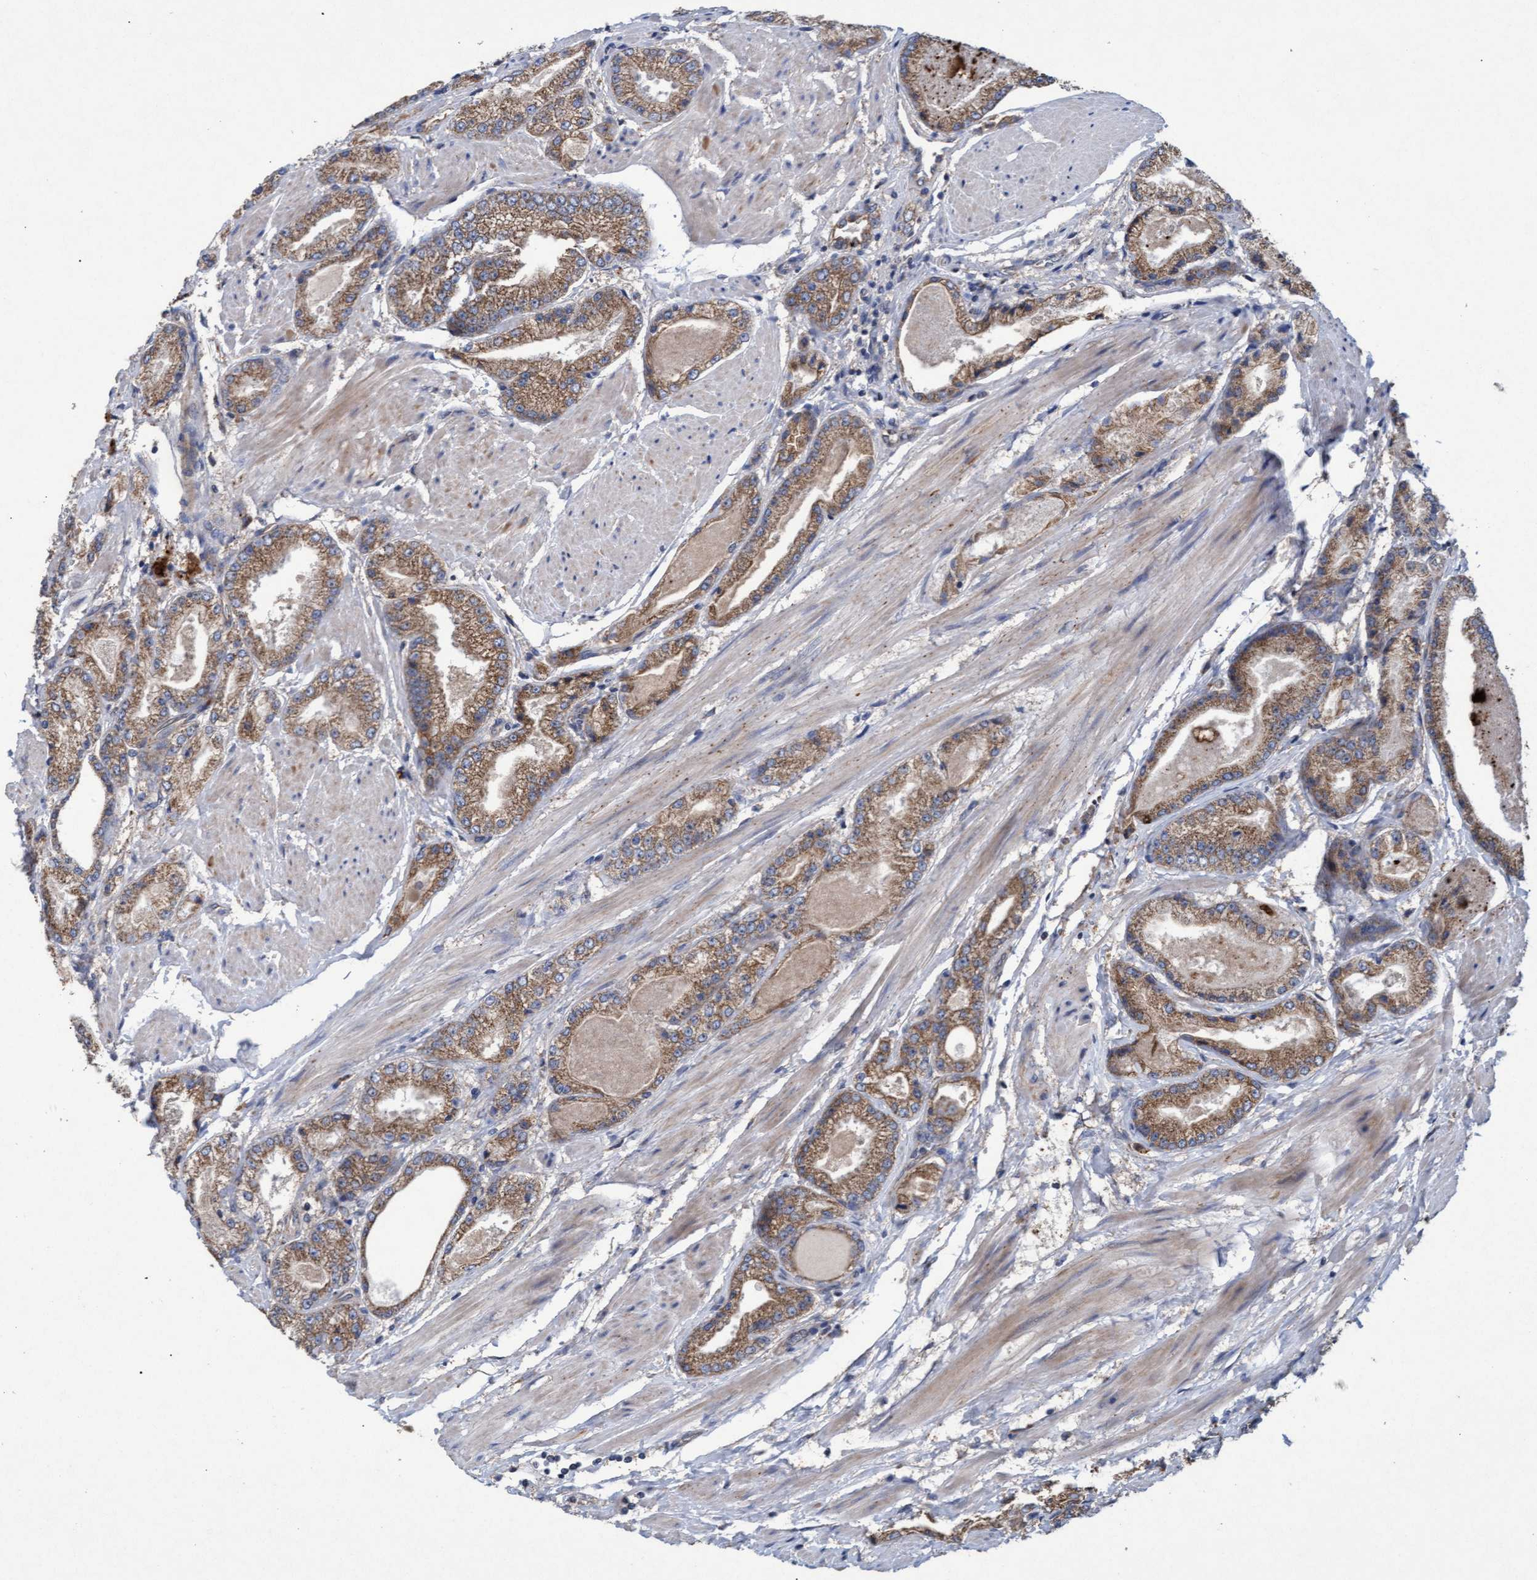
{"staining": {"intensity": "moderate", "quantity": ">75%", "location": "cytoplasmic/membranous"}, "tissue": "prostate cancer", "cell_type": "Tumor cells", "image_type": "cancer", "snomed": [{"axis": "morphology", "description": "Adenocarcinoma, High grade"}, {"axis": "topography", "description": "Prostate"}], "caption": "Immunohistochemistry (IHC) (DAB (3,3'-diaminobenzidine)) staining of prostate cancer demonstrates moderate cytoplasmic/membranous protein expression in about >75% of tumor cells. (Stains: DAB (3,3'-diaminobenzidine) in brown, nuclei in blue, Microscopy: brightfield microscopy at high magnification).", "gene": "MRPL38", "patient": {"sex": "male", "age": 50}}